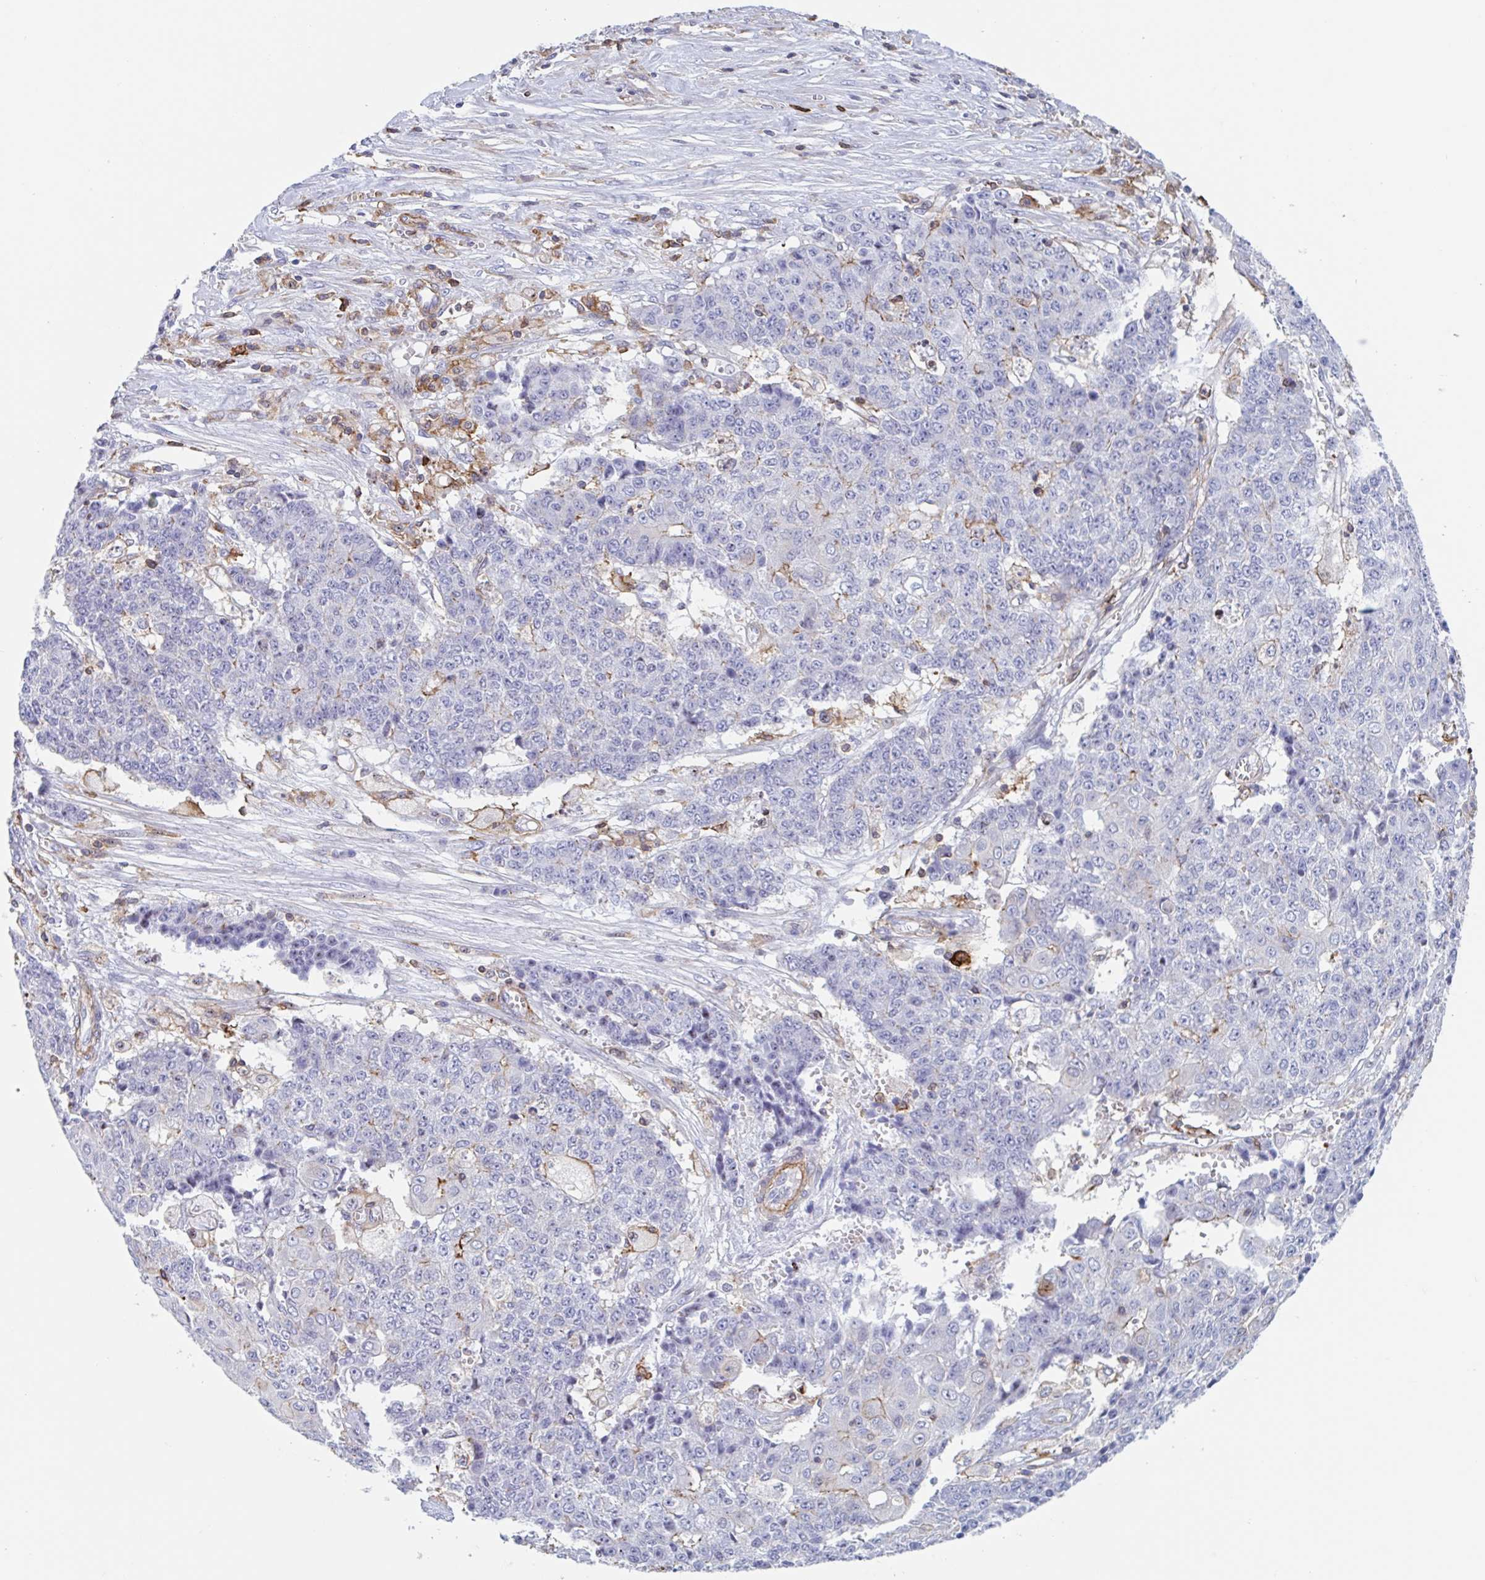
{"staining": {"intensity": "negative", "quantity": "none", "location": "none"}, "tissue": "ovarian cancer", "cell_type": "Tumor cells", "image_type": "cancer", "snomed": [{"axis": "morphology", "description": "Carcinoma, endometroid"}, {"axis": "topography", "description": "Ovary"}], "caption": "This is a photomicrograph of IHC staining of ovarian endometroid carcinoma, which shows no staining in tumor cells. The staining was performed using DAB to visualize the protein expression in brown, while the nuclei were stained in blue with hematoxylin (Magnification: 20x).", "gene": "EFHD1", "patient": {"sex": "female", "age": 42}}